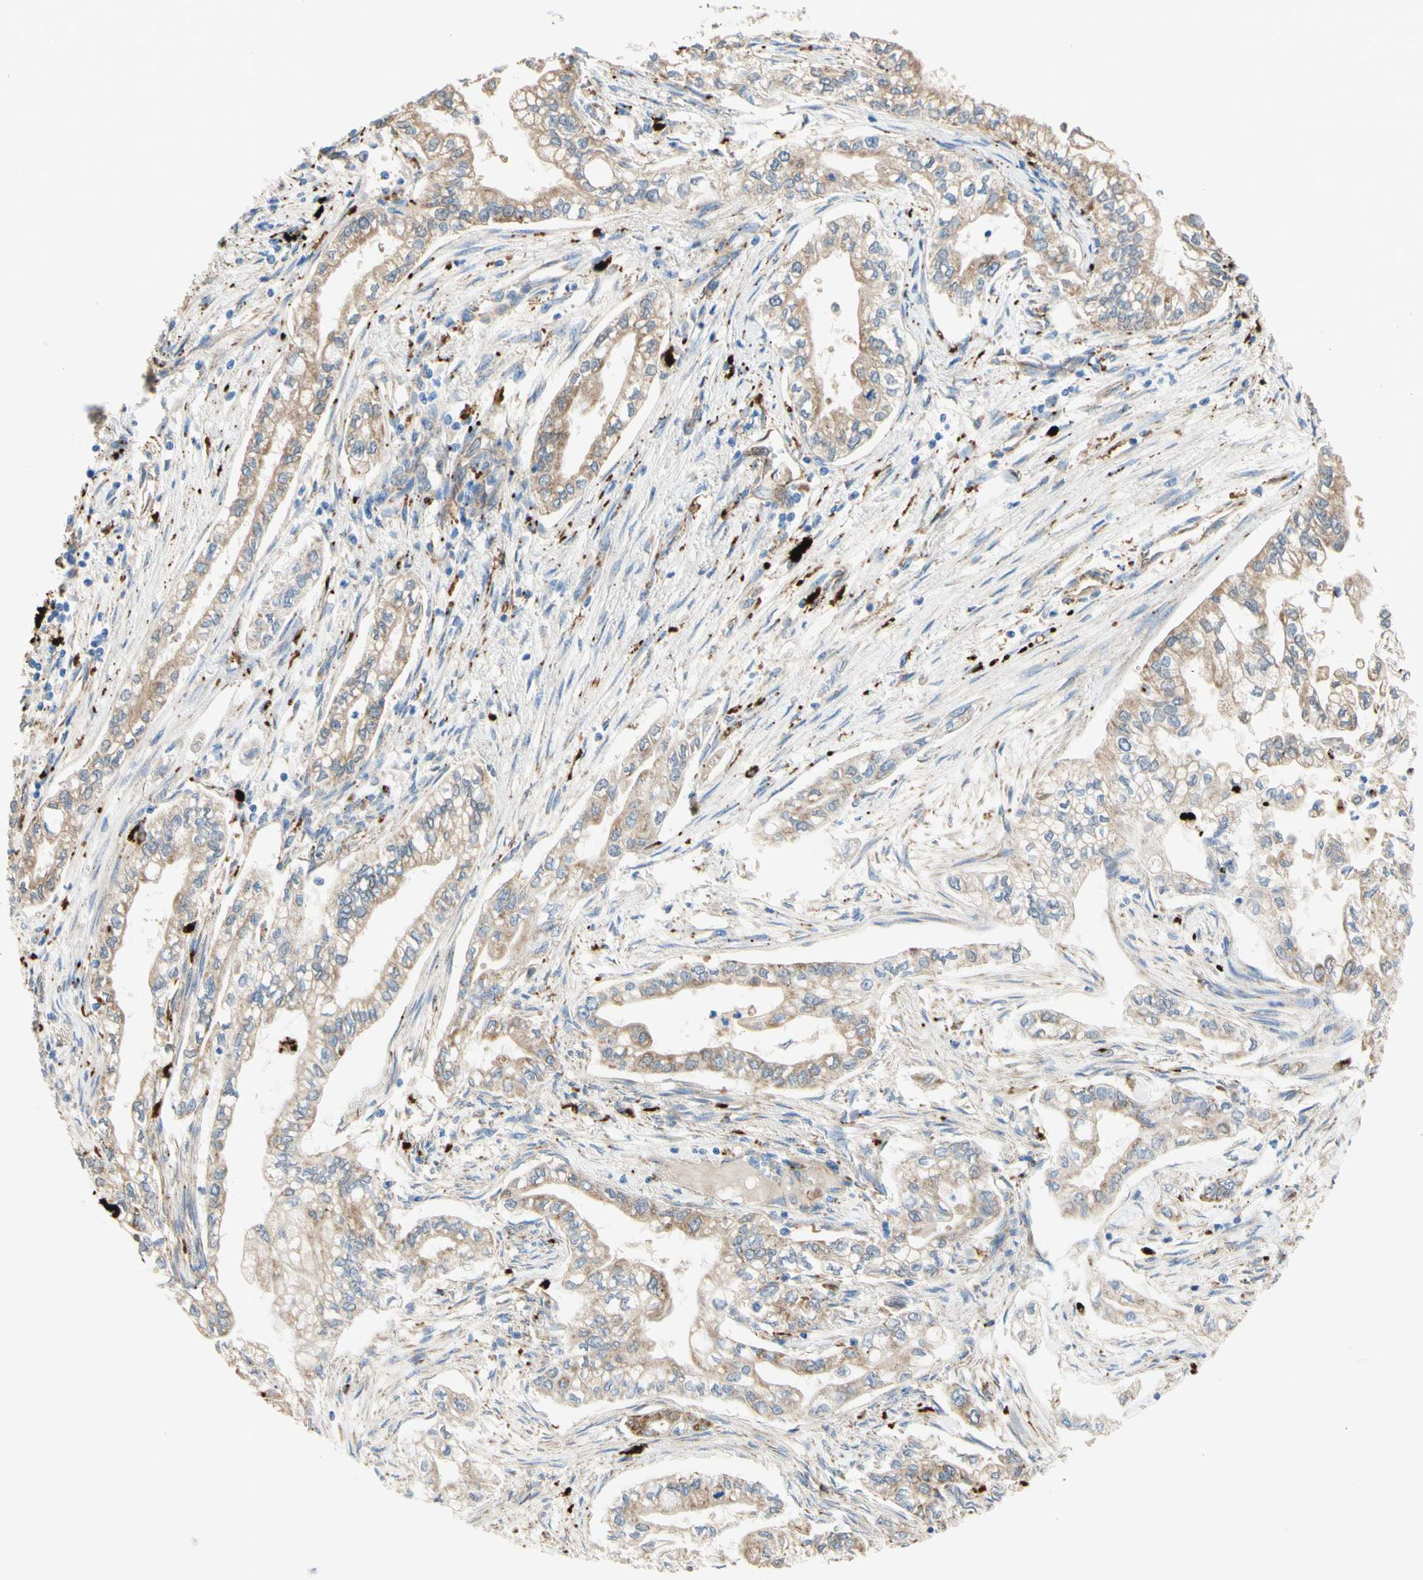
{"staining": {"intensity": "moderate", "quantity": ">75%", "location": "cytoplasmic/membranous"}, "tissue": "pancreatic cancer", "cell_type": "Tumor cells", "image_type": "cancer", "snomed": [{"axis": "morphology", "description": "Normal tissue, NOS"}, {"axis": "topography", "description": "Pancreas"}], "caption": "This is an image of IHC staining of pancreatic cancer, which shows moderate positivity in the cytoplasmic/membranous of tumor cells.", "gene": "URB2", "patient": {"sex": "male", "age": 42}}